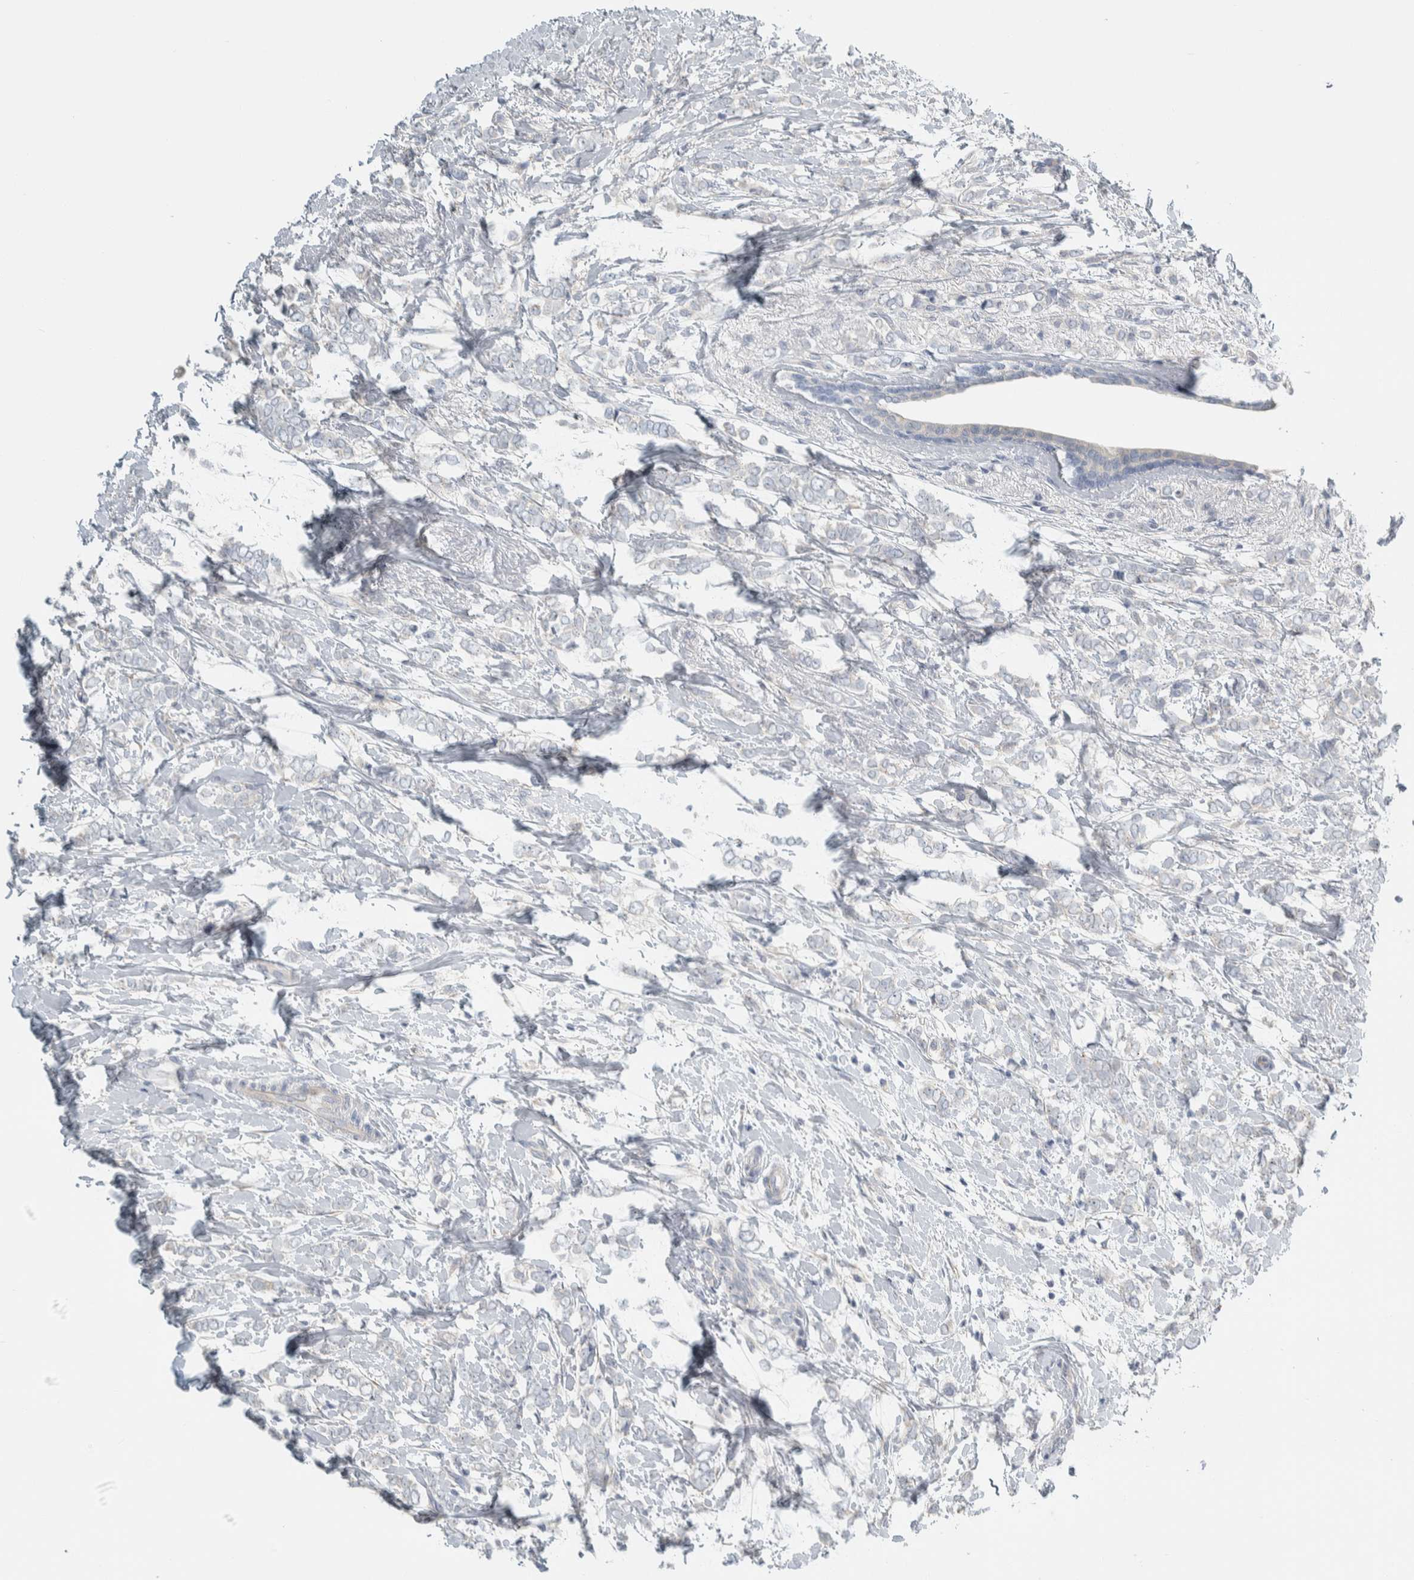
{"staining": {"intensity": "negative", "quantity": "none", "location": "none"}, "tissue": "breast cancer", "cell_type": "Tumor cells", "image_type": "cancer", "snomed": [{"axis": "morphology", "description": "Normal tissue, NOS"}, {"axis": "morphology", "description": "Lobular carcinoma"}, {"axis": "topography", "description": "Breast"}], "caption": "DAB (3,3'-diaminobenzidine) immunohistochemical staining of human breast cancer (lobular carcinoma) displays no significant staining in tumor cells.", "gene": "HGS", "patient": {"sex": "female", "age": 47}}